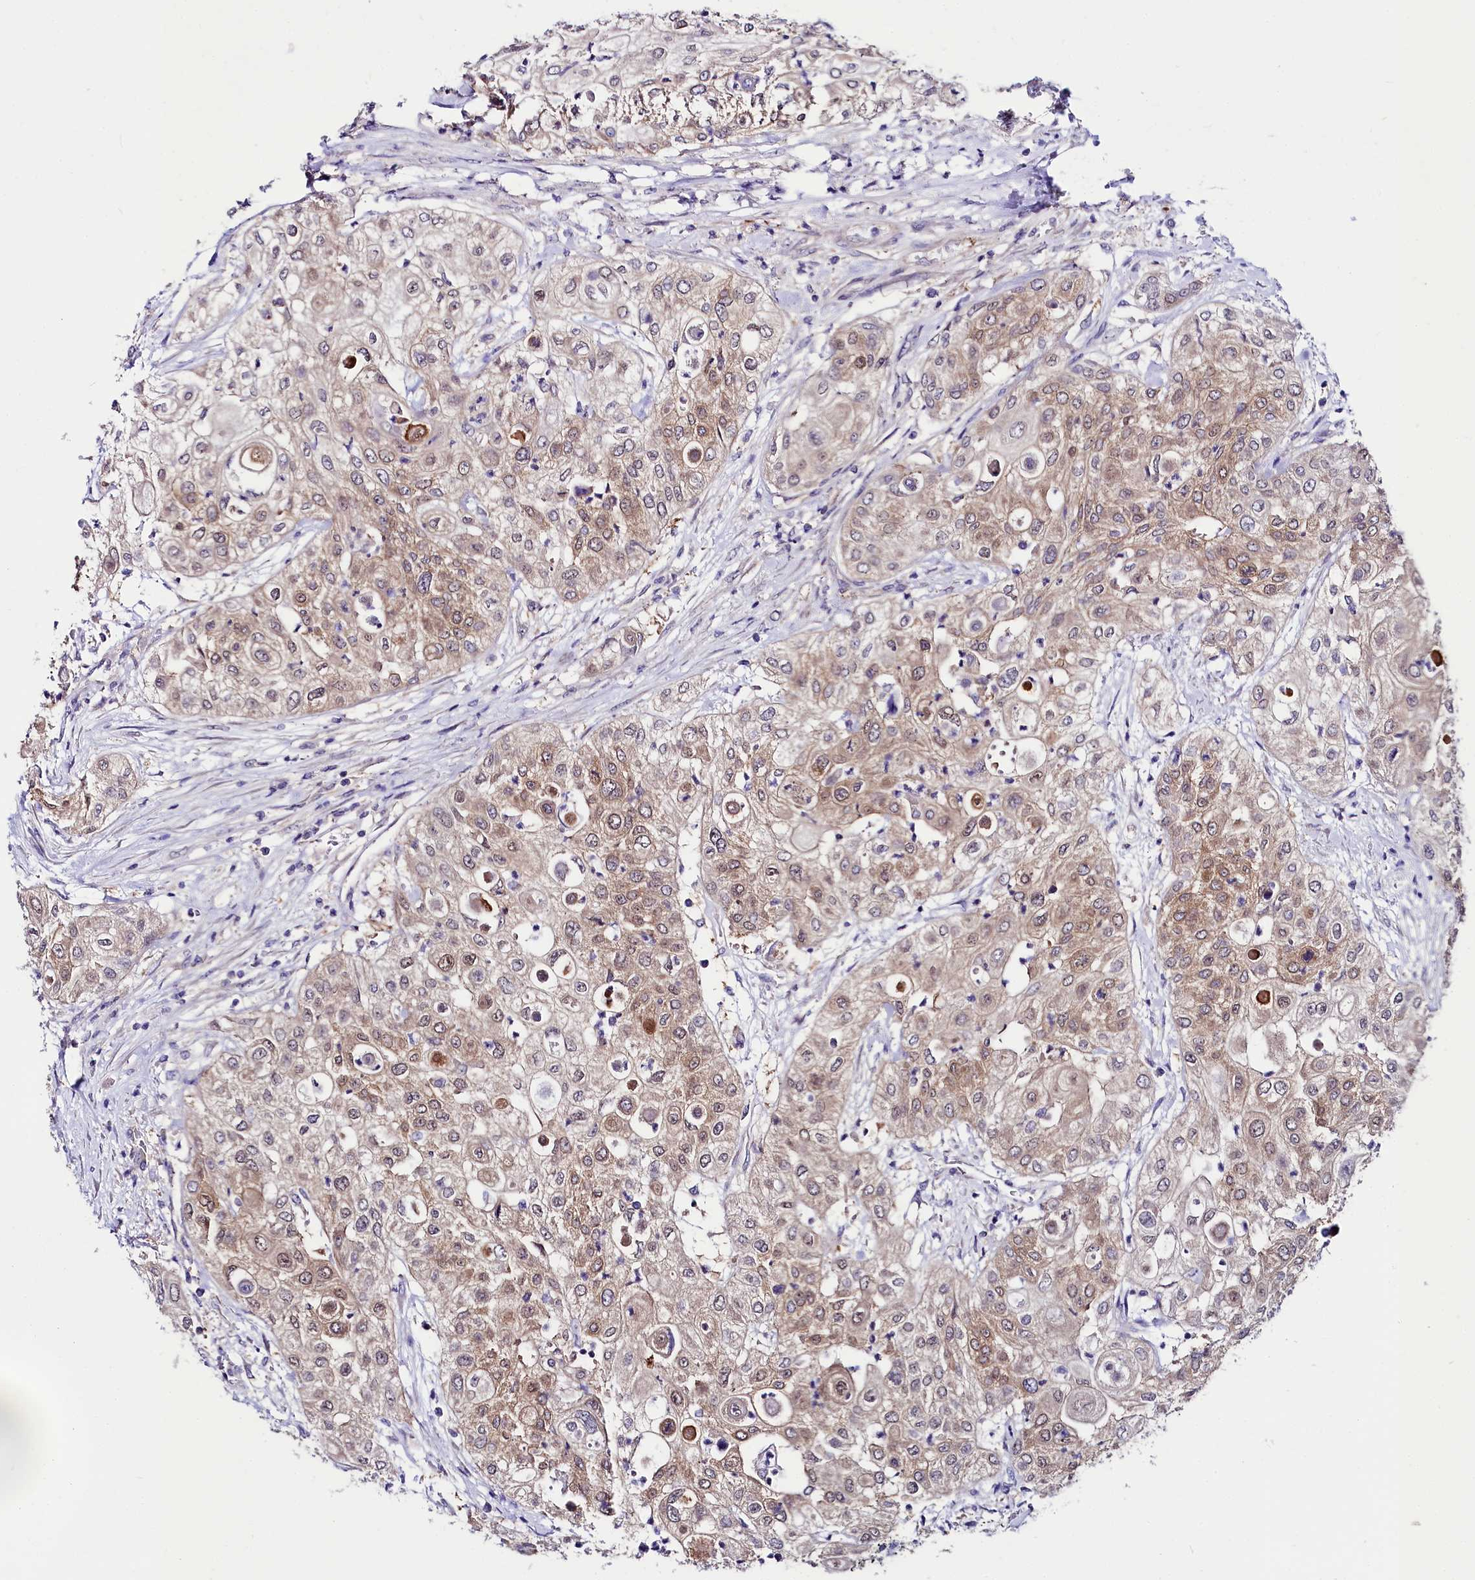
{"staining": {"intensity": "moderate", "quantity": "25%-75%", "location": "cytoplasmic/membranous"}, "tissue": "urothelial cancer", "cell_type": "Tumor cells", "image_type": "cancer", "snomed": [{"axis": "morphology", "description": "Urothelial carcinoma, High grade"}, {"axis": "topography", "description": "Urinary bladder"}], "caption": "Urothelial carcinoma (high-grade) stained with DAB IHC shows medium levels of moderate cytoplasmic/membranous positivity in approximately 25%-75% of tumor cells. (Stains: DAB (3,3'-diaminobenzidine) in brown, nuclei in blue, Microscopy: brightfield microscopy at high magnification).", "gene": "ABHD5", "patient": {"sex": "female", "age": 79}}